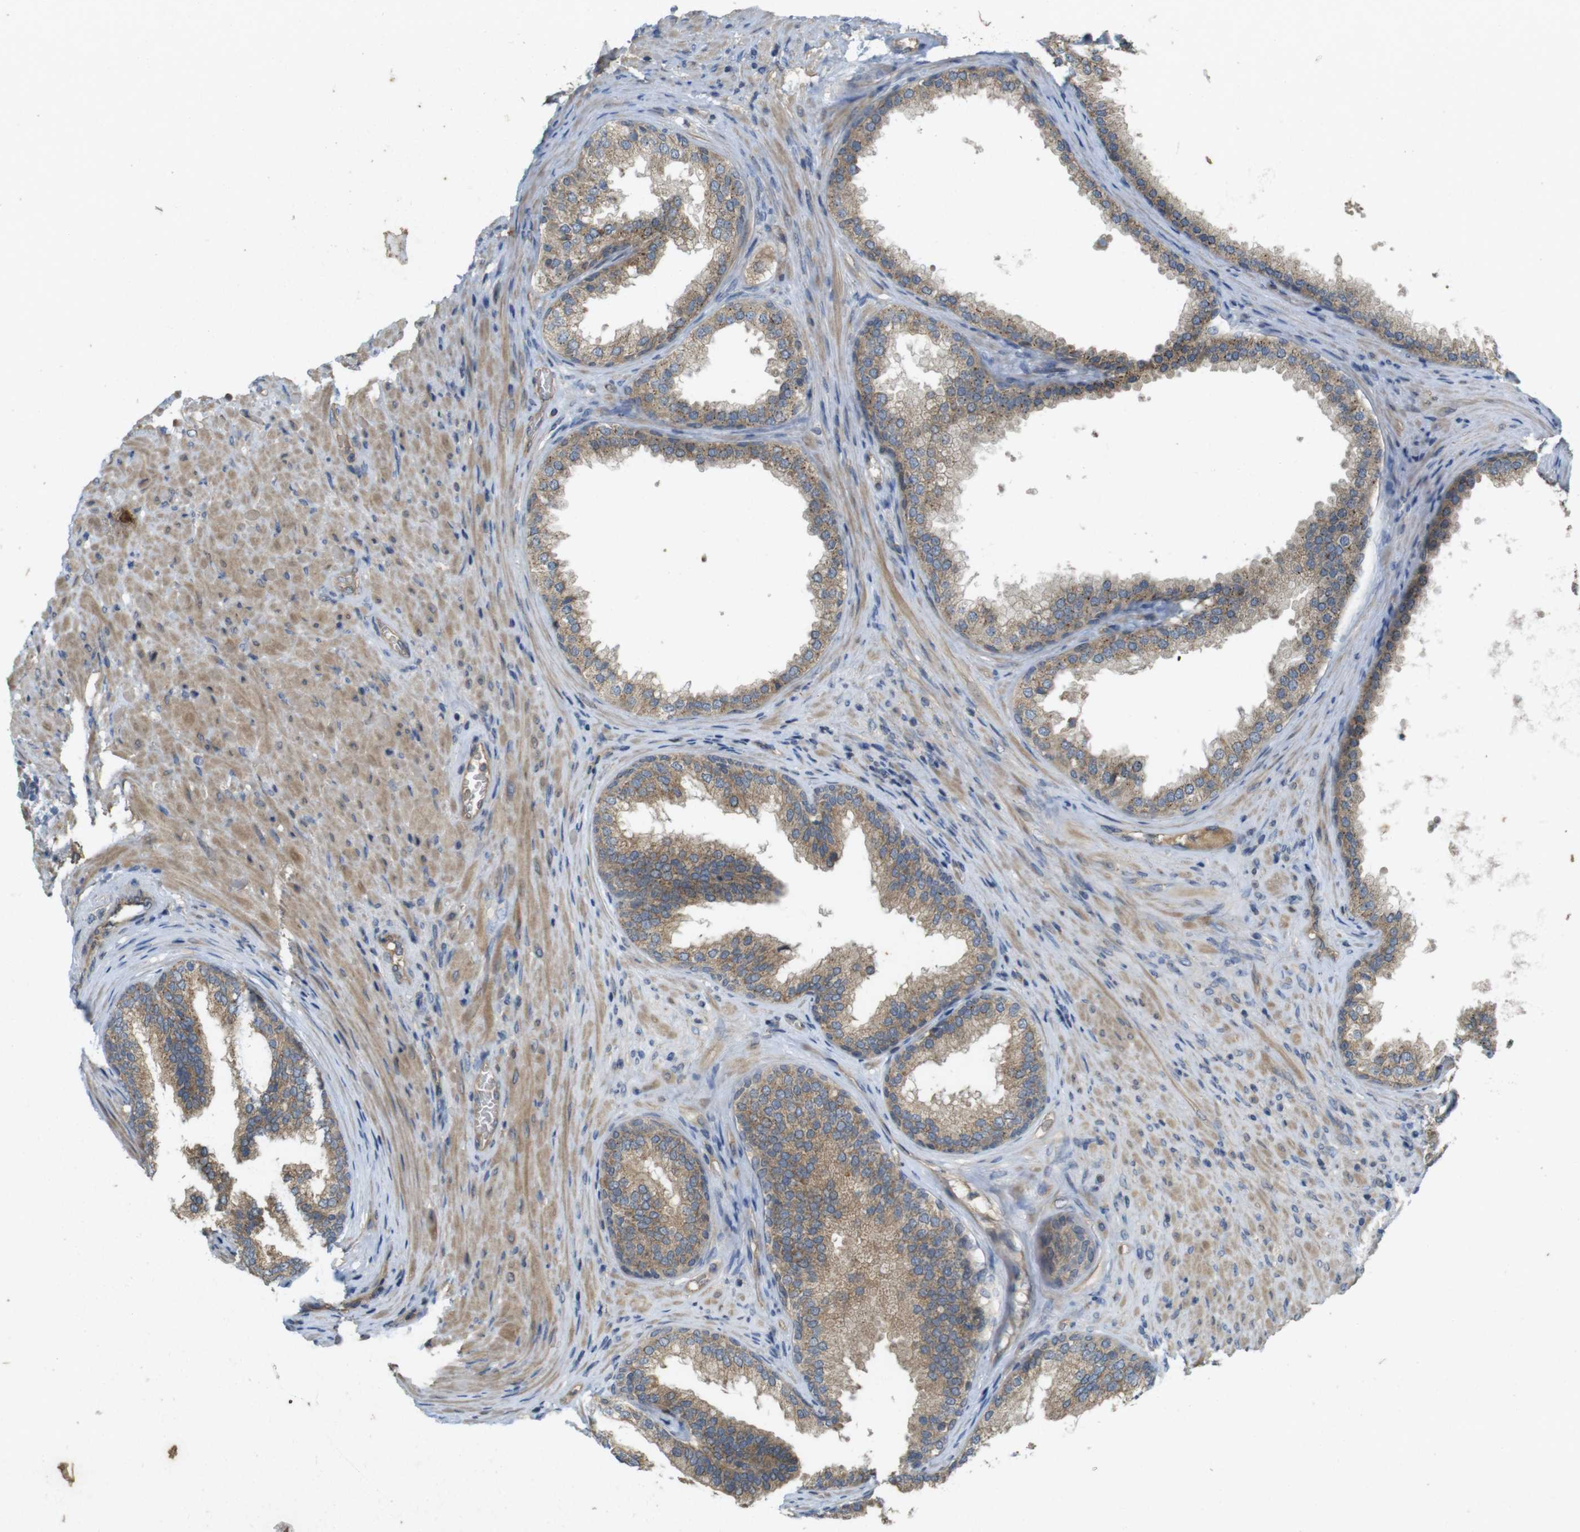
{"staining": {"intensity": "moderate", "quantity": ">75%", "location": "cytoplasmic/membranous"}, "tissue": "prostate", "cell_type": "Glandular cells", "image_type": "normal", "snomed": [{"axis": "morphology", "description": "Normal tissue, NOS"}, {"axis": "topography", "description": "Prostate"}], "caption": "Approximately >75% of glandular cells in unremarkable prostate show moderate cytoplasmic/membranous protein staining as visualized by brown immunohistochemical staining.", "gene": "CLTC", "patient": {"sex": "male", "age": 76}}